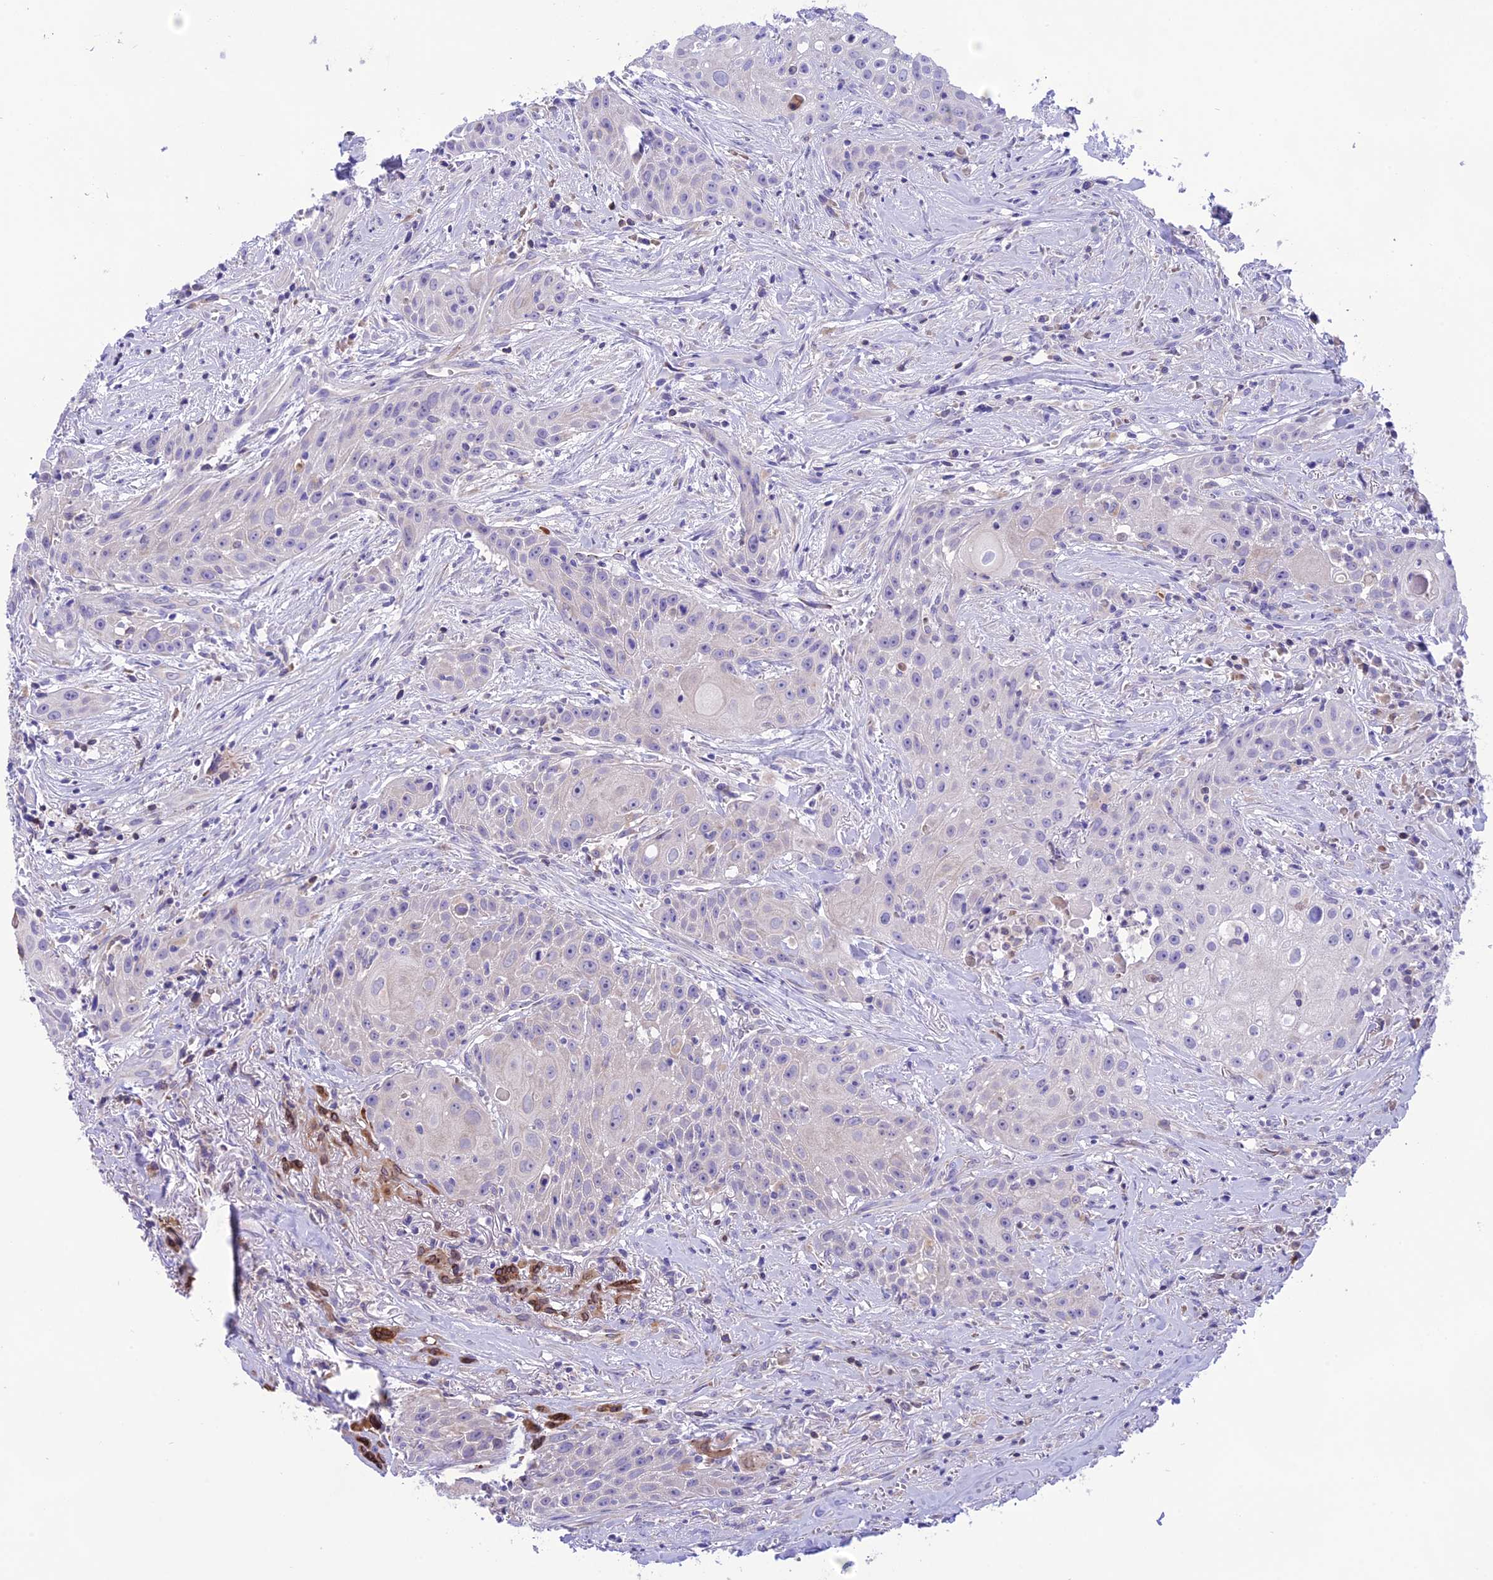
{"staining": {"intensity": "negative", "quantity": "none", "location": "none"}, "tissue": "head and neck cancer", "cell_type": "Tumor cells", "image_type": "cancer", "snomed": [{"axis": "morphology", "description": "Squamous cell carcinoma, NOS"}, {"axis": "topography", "description": "Oral tissue"}, {"axis": "topography", "description": "Head-Neck"}], "caption": "Immunohistochemistry photomicrograph of head and neck cancer stained for a protein (brown), which displays no staining in tumor cells.", "gene": "DOC2B", "patient": {"sex": "female", "age": 82}}